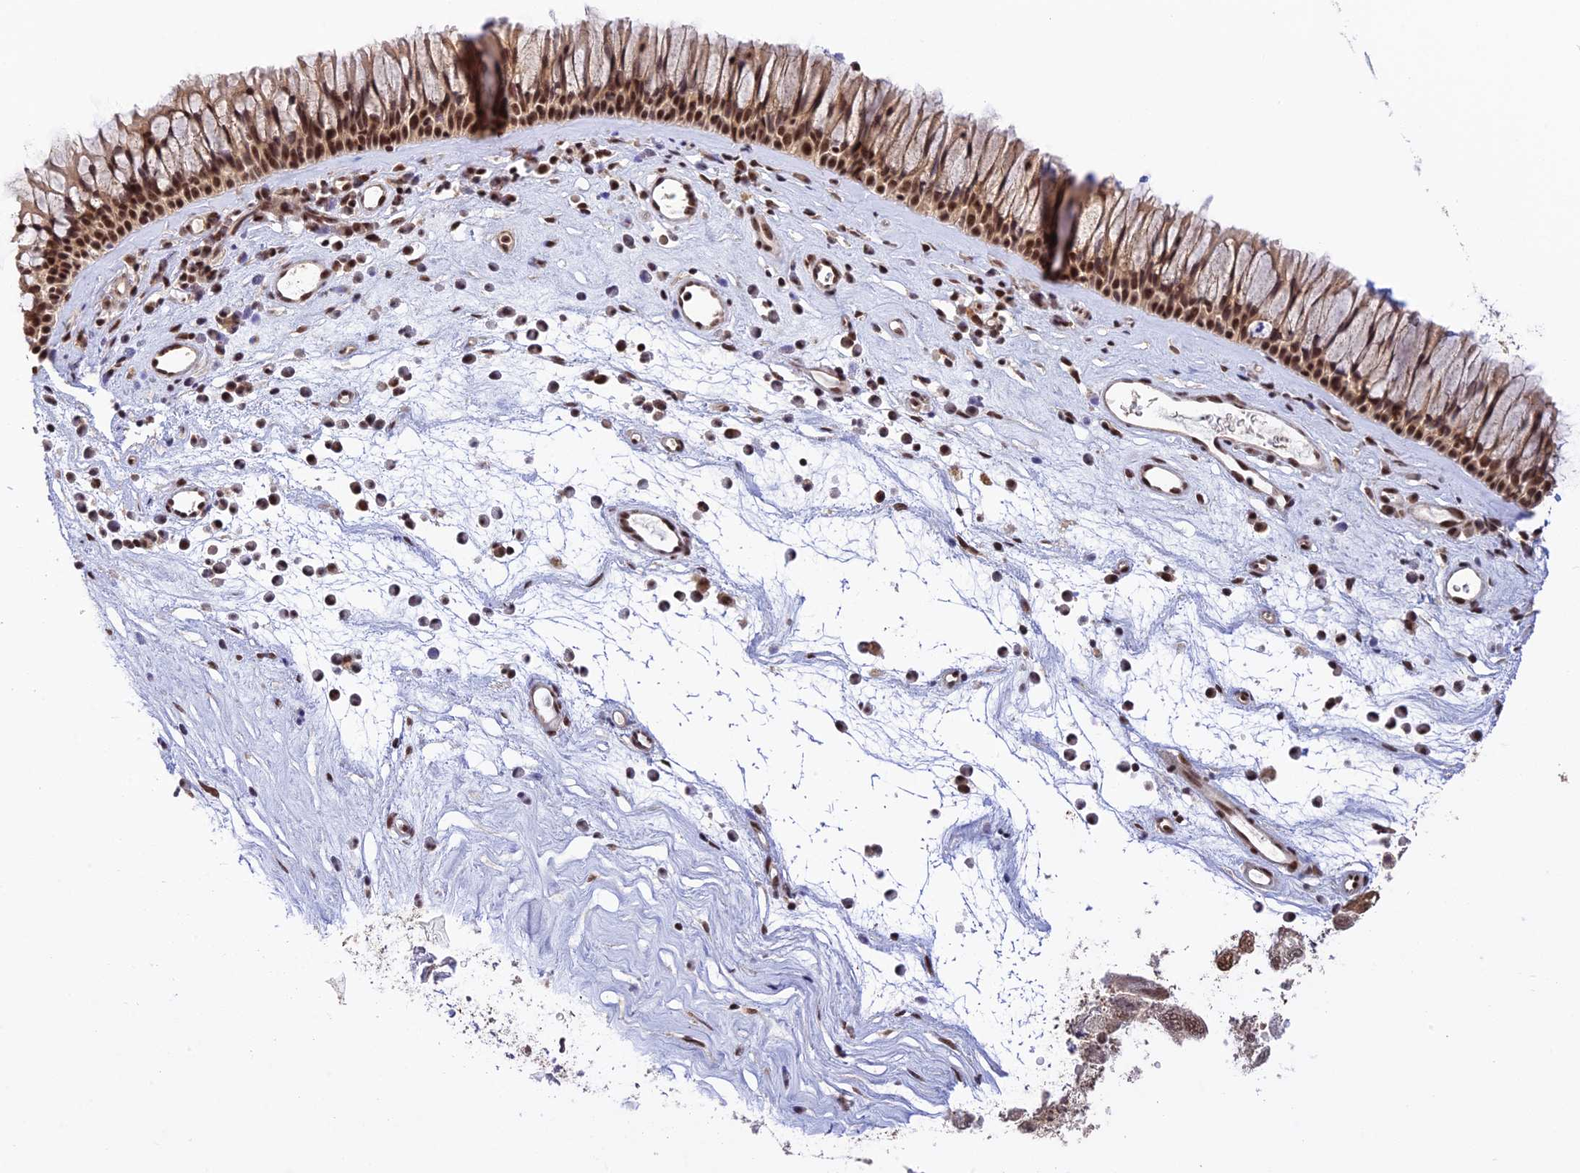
{"staining": {"intensity": "strong", "quantity": ">75%", "location": "nuclear"}, "tissue": "nasopharynx", "cell_type": "Respiratory epithelial cells", "image_type": "normal", "snomed": [{"axis": "morphology", "description": "Normal tissue, NOS"}, {"axis": "morphology", "description": "Inflammation, NOS"}, {"axis": "morphology", "description": "Malignant melanoma, Metastatic site"}, {"axis": "topography", "description": "Nasopharynx"}], "caption": "Immunohistochemistry (IHC) image of unremarkable nasopharynx: nasopharynx stained using immunohistochemistry exhibits high levels of strong protein expression localized specifically in the nuclear of respiratory epithelial cells, appearing as a nuclear brown color.", "gene": "THAP11", "patient": {"sex": "male", "age": 70}}